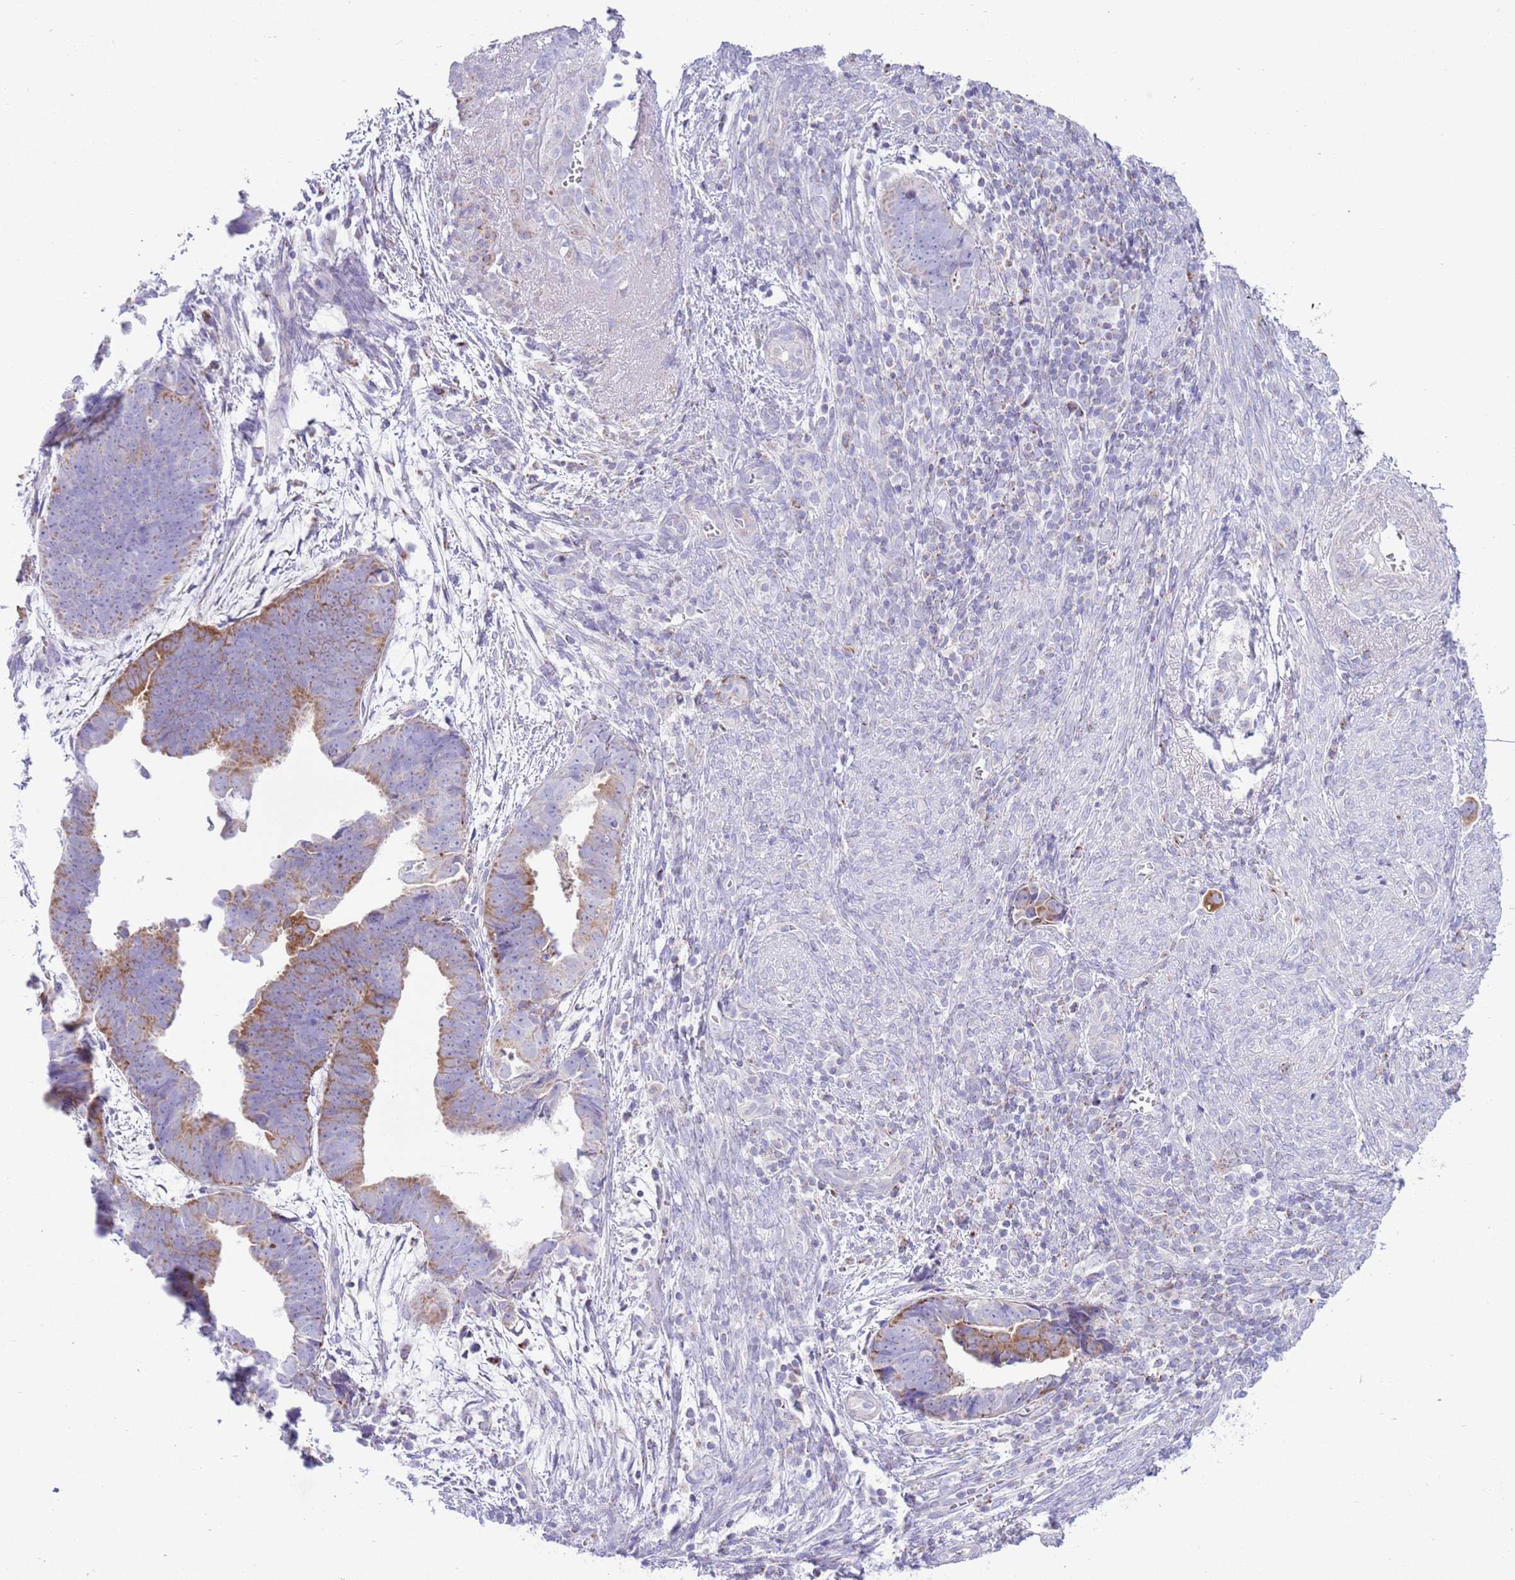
{"staining": {"intensity": "moderate", "quantity": "<25%", "location": "cytoplasmic/membranous"}, "tissue": "endometrial cancer", "cell_type": "Tumor cells", "image_type": "cancer", "snomed": [{"axis": "morphology", "description": "Adenocarcinoma, NOS"}, {"axis": "topography", "description": "Endometrium"}], "caption": "Protein staining by immunohistochemistry demonstrates moderate cytoplasmic/membranous expression in approximately <25% of tumor cells in endometrial cancer.", "gene": "ATP6V1B1", "patient": {"sex": "female", "age": 75}}